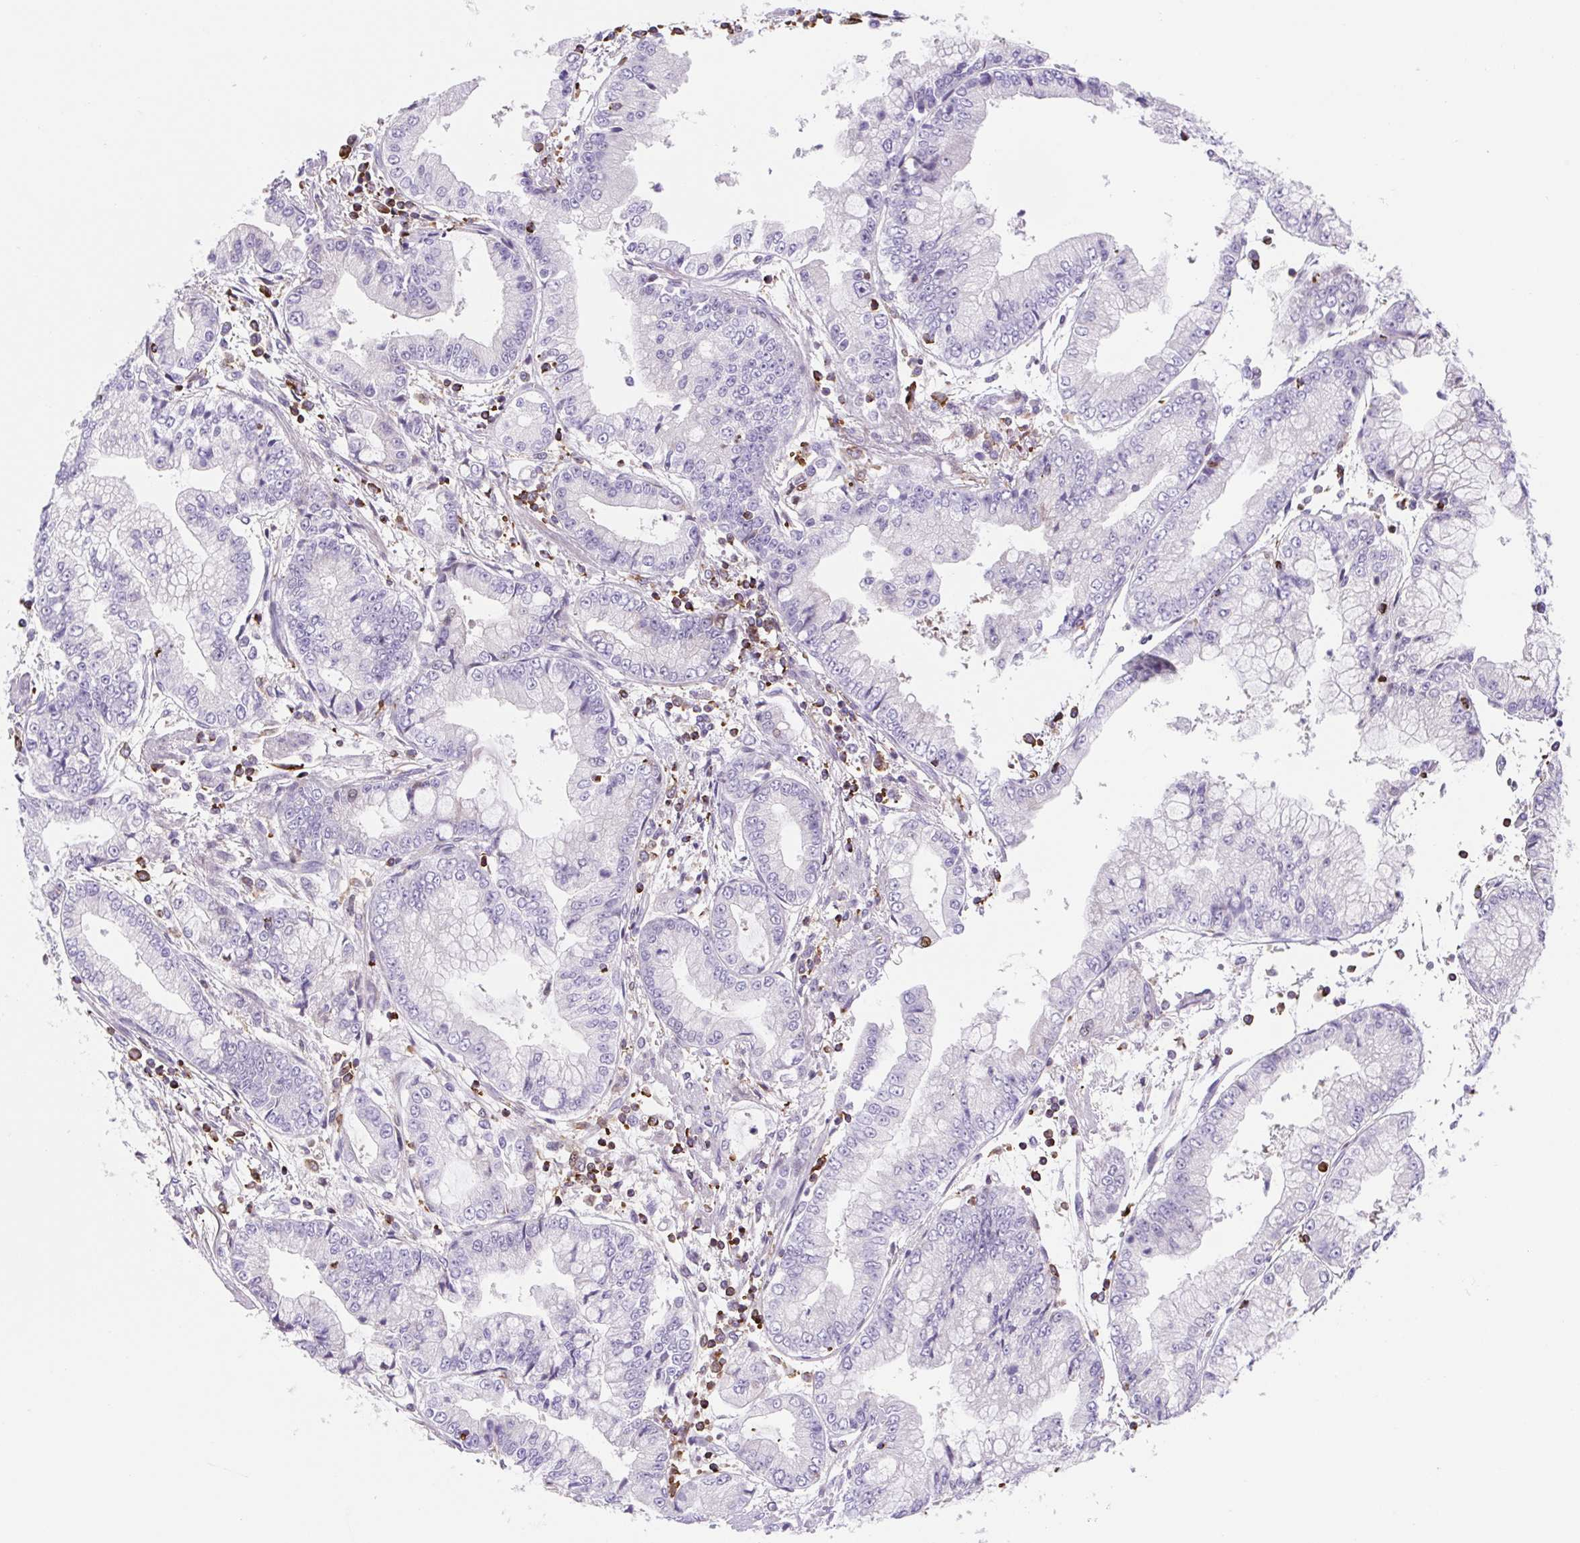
{"staining": {"intensity": "negative", "quantity": "none", "location": "none"}, "tissue": "stomach cancer", "cell_type": "Tumor cells", "image_type": "cancer", "snomed": [{"axis": "morphology", "description": "Adenocarcinoma, NOS"}, {"axis": "topography", "description": "Stomach, upper"}], "caption": "Protein analysis of stomach adenocarcinoma demonstrates no significant expression in tumor cells.", "gene": "TPRG1", "patient": {"sex": "female", "age": 74}}